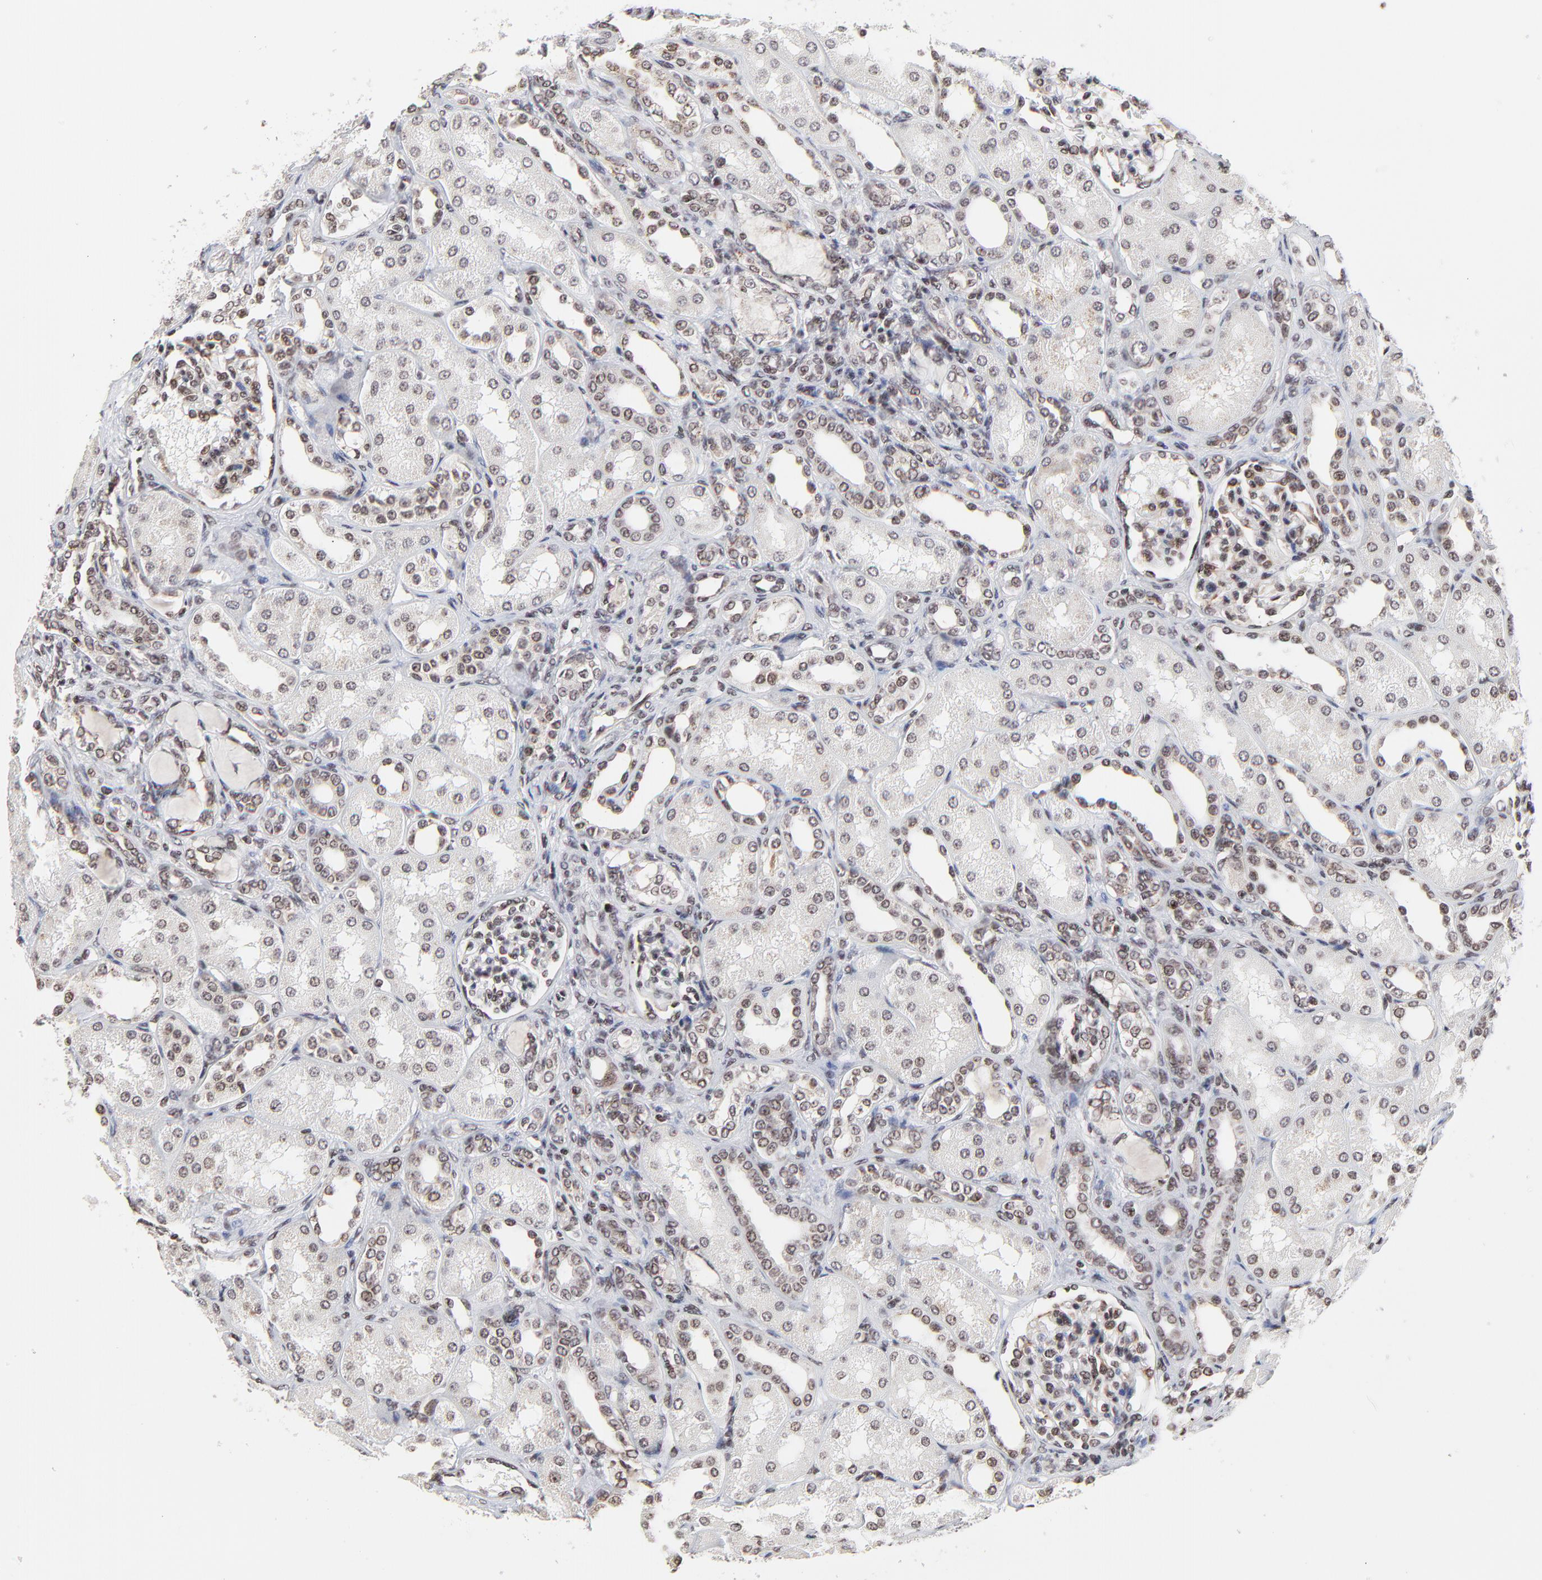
{"staining": {"intensity": "moderate", "quantity": ">75%", "location": "nuclear"}, "tissue": "kidney", "cell_type": "Cells in glomeruli", "image_type": "normal", "snomed": [{"axis": "morphology", "description": "Normal tissue, NOS"}, {"axis": "topography", "description": "Kidney"}], "caption": "Brown immunohistochemical staining in normal human kidney shows moderate nuclear positivity in approximately >75% of cells in glomeruli. (IHC, brightfield microscopy, high magnification).", "gene": "ZNF777", "patient": {"sex": "male", "age": 7}}